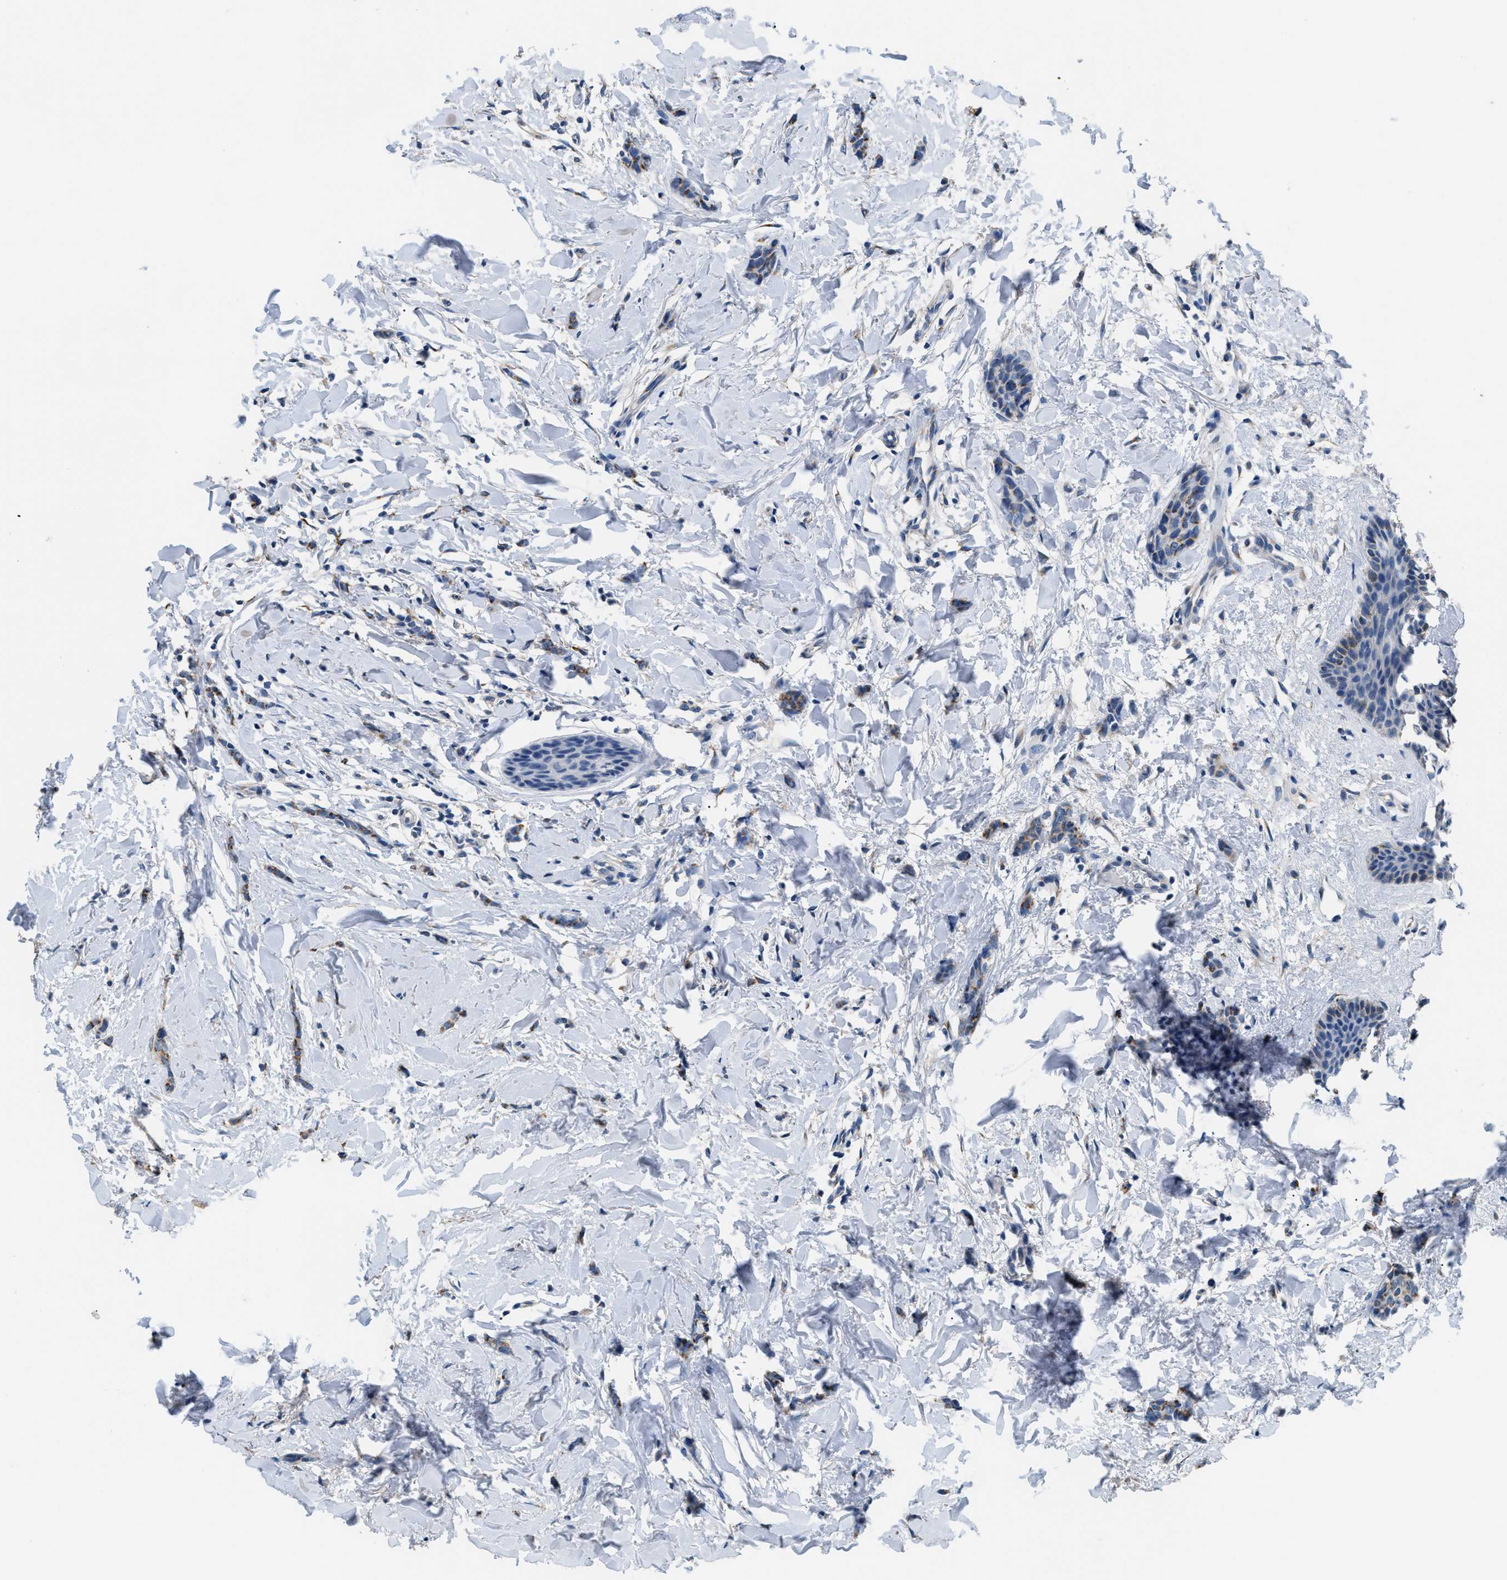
{"staining": {"intensity": "moderate", "quantity": "25%-75%", "location": "cytoplasmic/membranous"}, "tissue": "breast cancer", "cell_type": "Tumor cells", "image_type": "cancer", "snomed": [{"axis": "morphology", "description": "Lobular carcinoma"}, {"axis": "topography", "description": "Skin"}, {"axis": "topography", "description": "Breast"}], "caption": "Tumor cells demonstrate medium levels of moderate cytoplasmic/membranous staining in approximately 25%-75% of cells in human breast lobular carcinoma. (DAB = brown stain, brightfield microscopy at high magnification).", "gene": "GOLM1", "patient": {"sex": "female", "age": 46}}